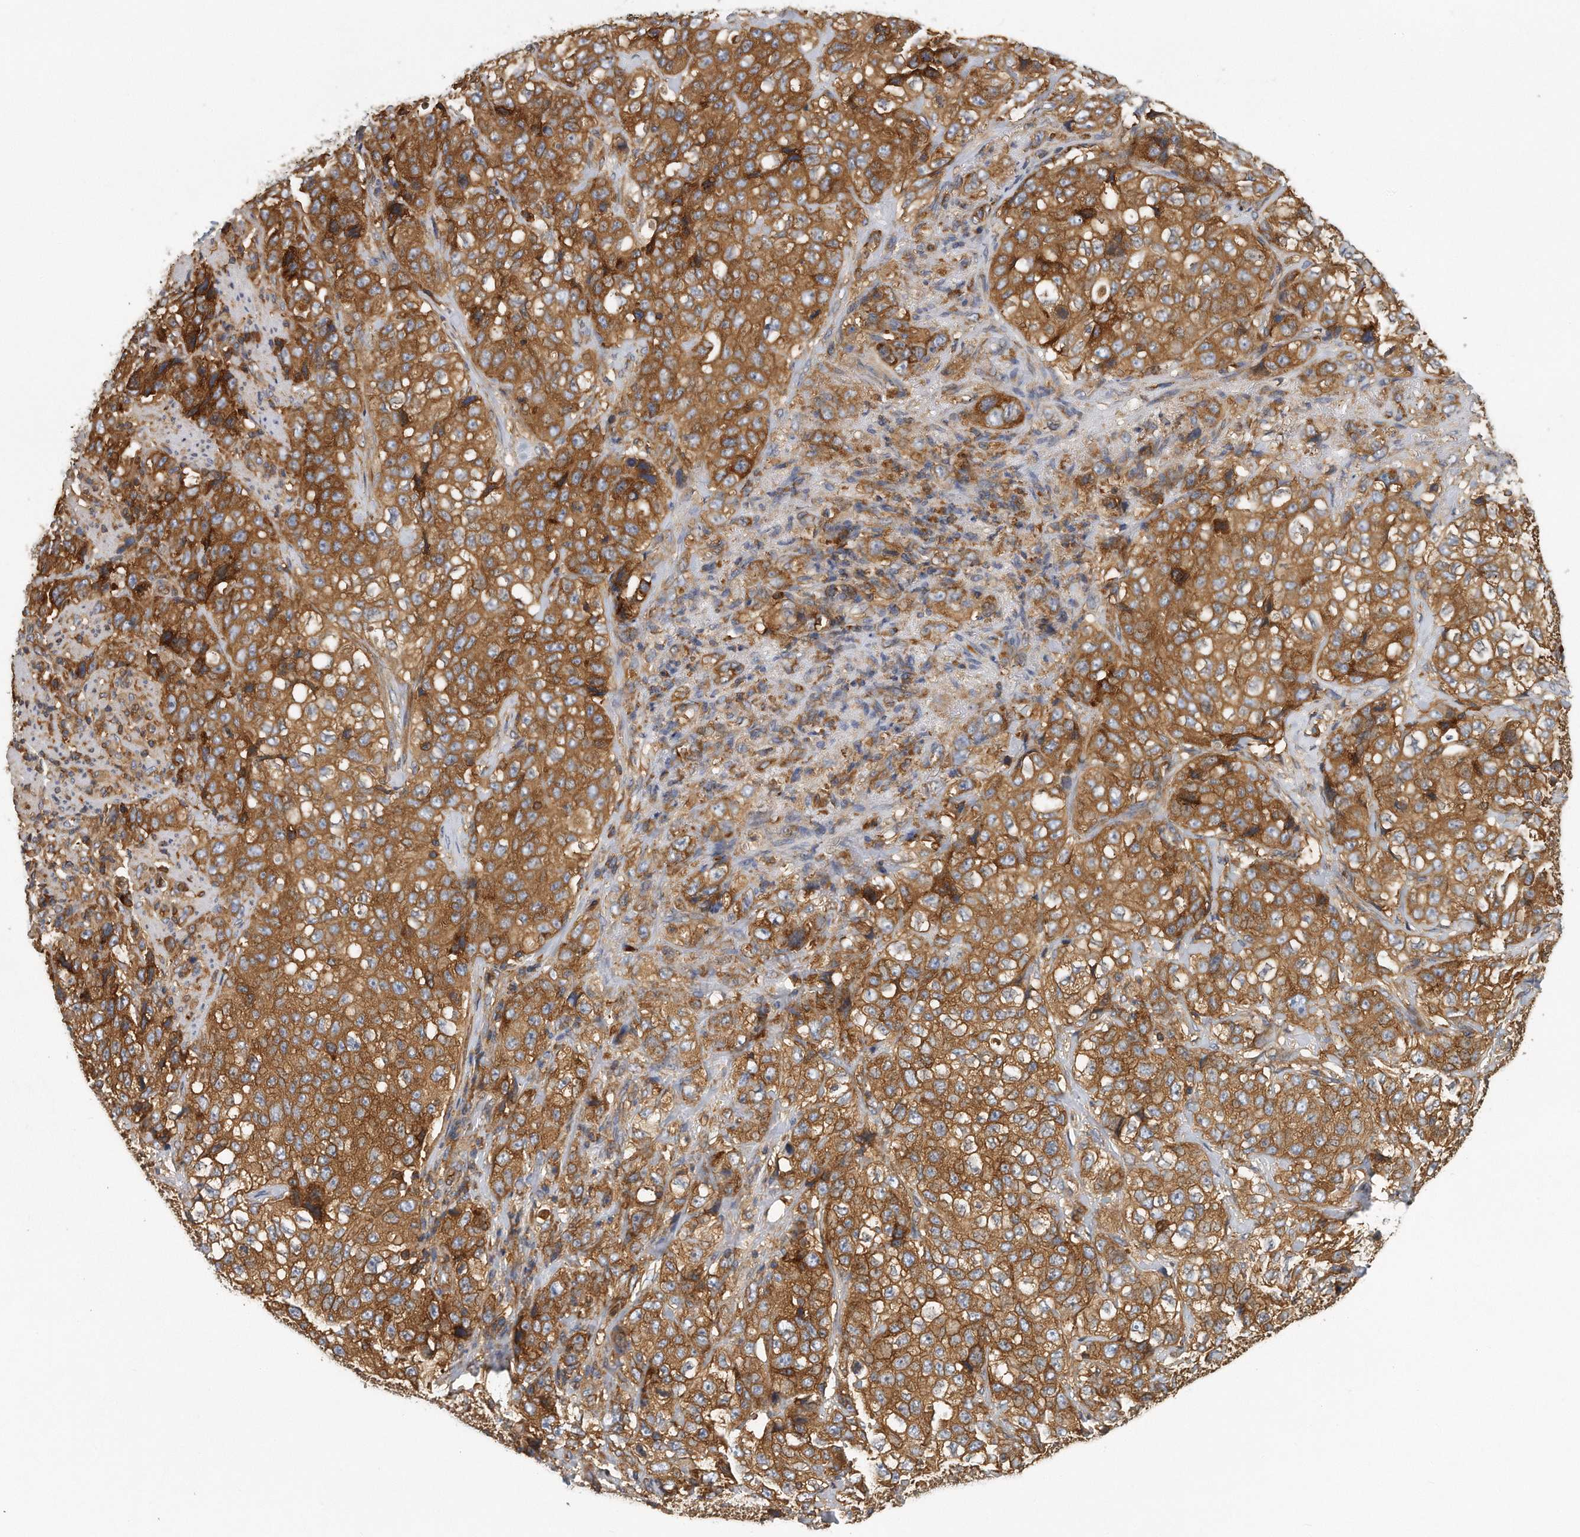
{"staining": {"intensity": "strong", "quantity": ">75%", "location": "cytoplasmic/membranous"}, "tissue": "stomach cancer", "cell_type": "Tumor cells", "image_type": "cancer", "snomed": [{"axis": "morphology", "description": "Adenocarcinoma, NOS"}, {"axis": "topography", "description": "Stomach"}], "caption": "A micrograph of stomach cancer stained for a protein reveals strong cytoplasmic/membranous brown staining in tumor cells.", "gene": "EIF3I", "patient": {"sex": "male", "age": 48}}